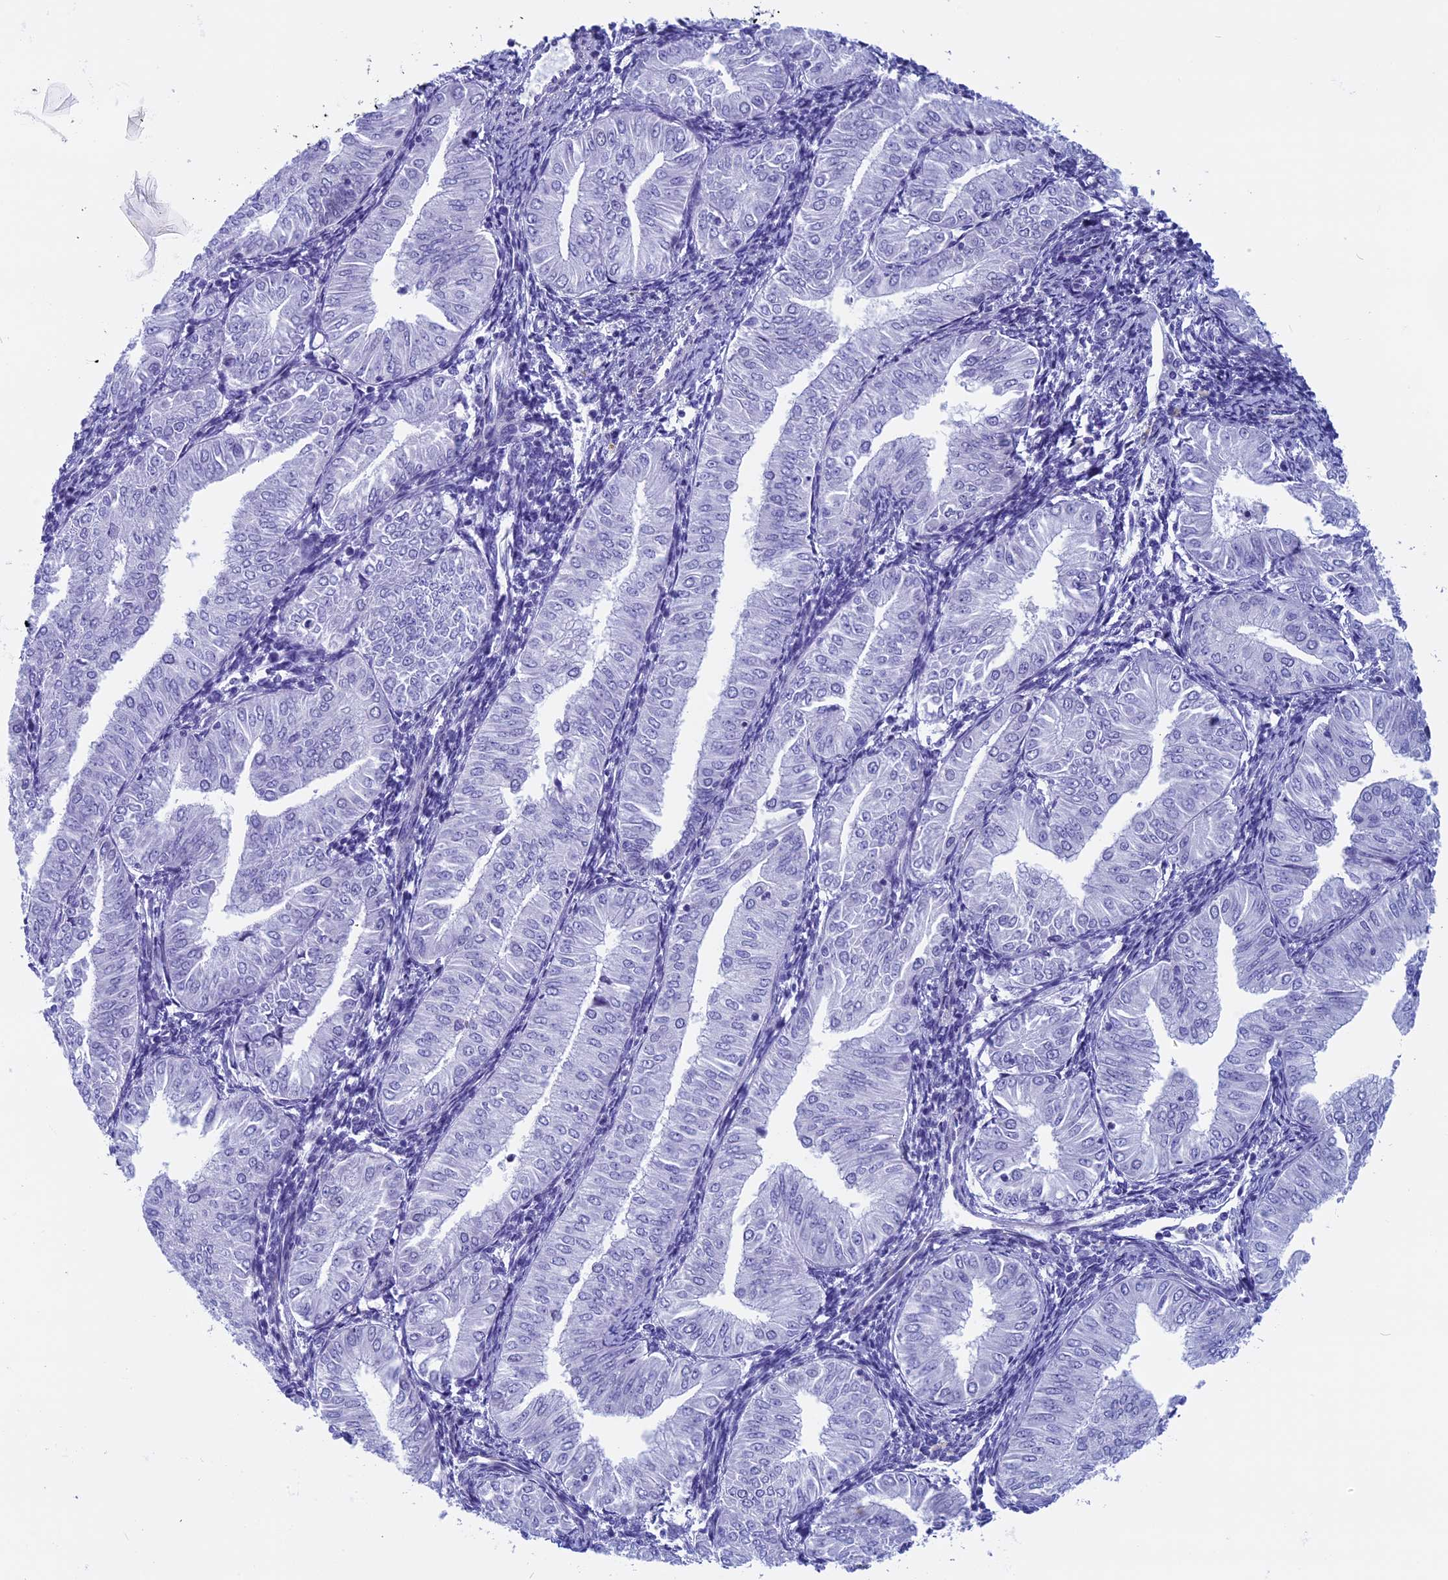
{"staining": {"intensity": "negative", "quantity": "none", "location": "none"}, "tissue": "endometrial cancer", "cell_type": "Tumor cells", "image_type": "cancer", "snomed": [{"axis": "morphology", "description": "Normal tissue, NOS"}, {"axis": "morphology", "description": "Adenocarcinoma, NOS"}, {"axis": "topography", "description": "Endometrium"}], "caption": "Tumor cells show no significant protein positivity in endometrial cancer.", "gene": "FAM169A", "patient": {"sex": "female", "age": 53}}